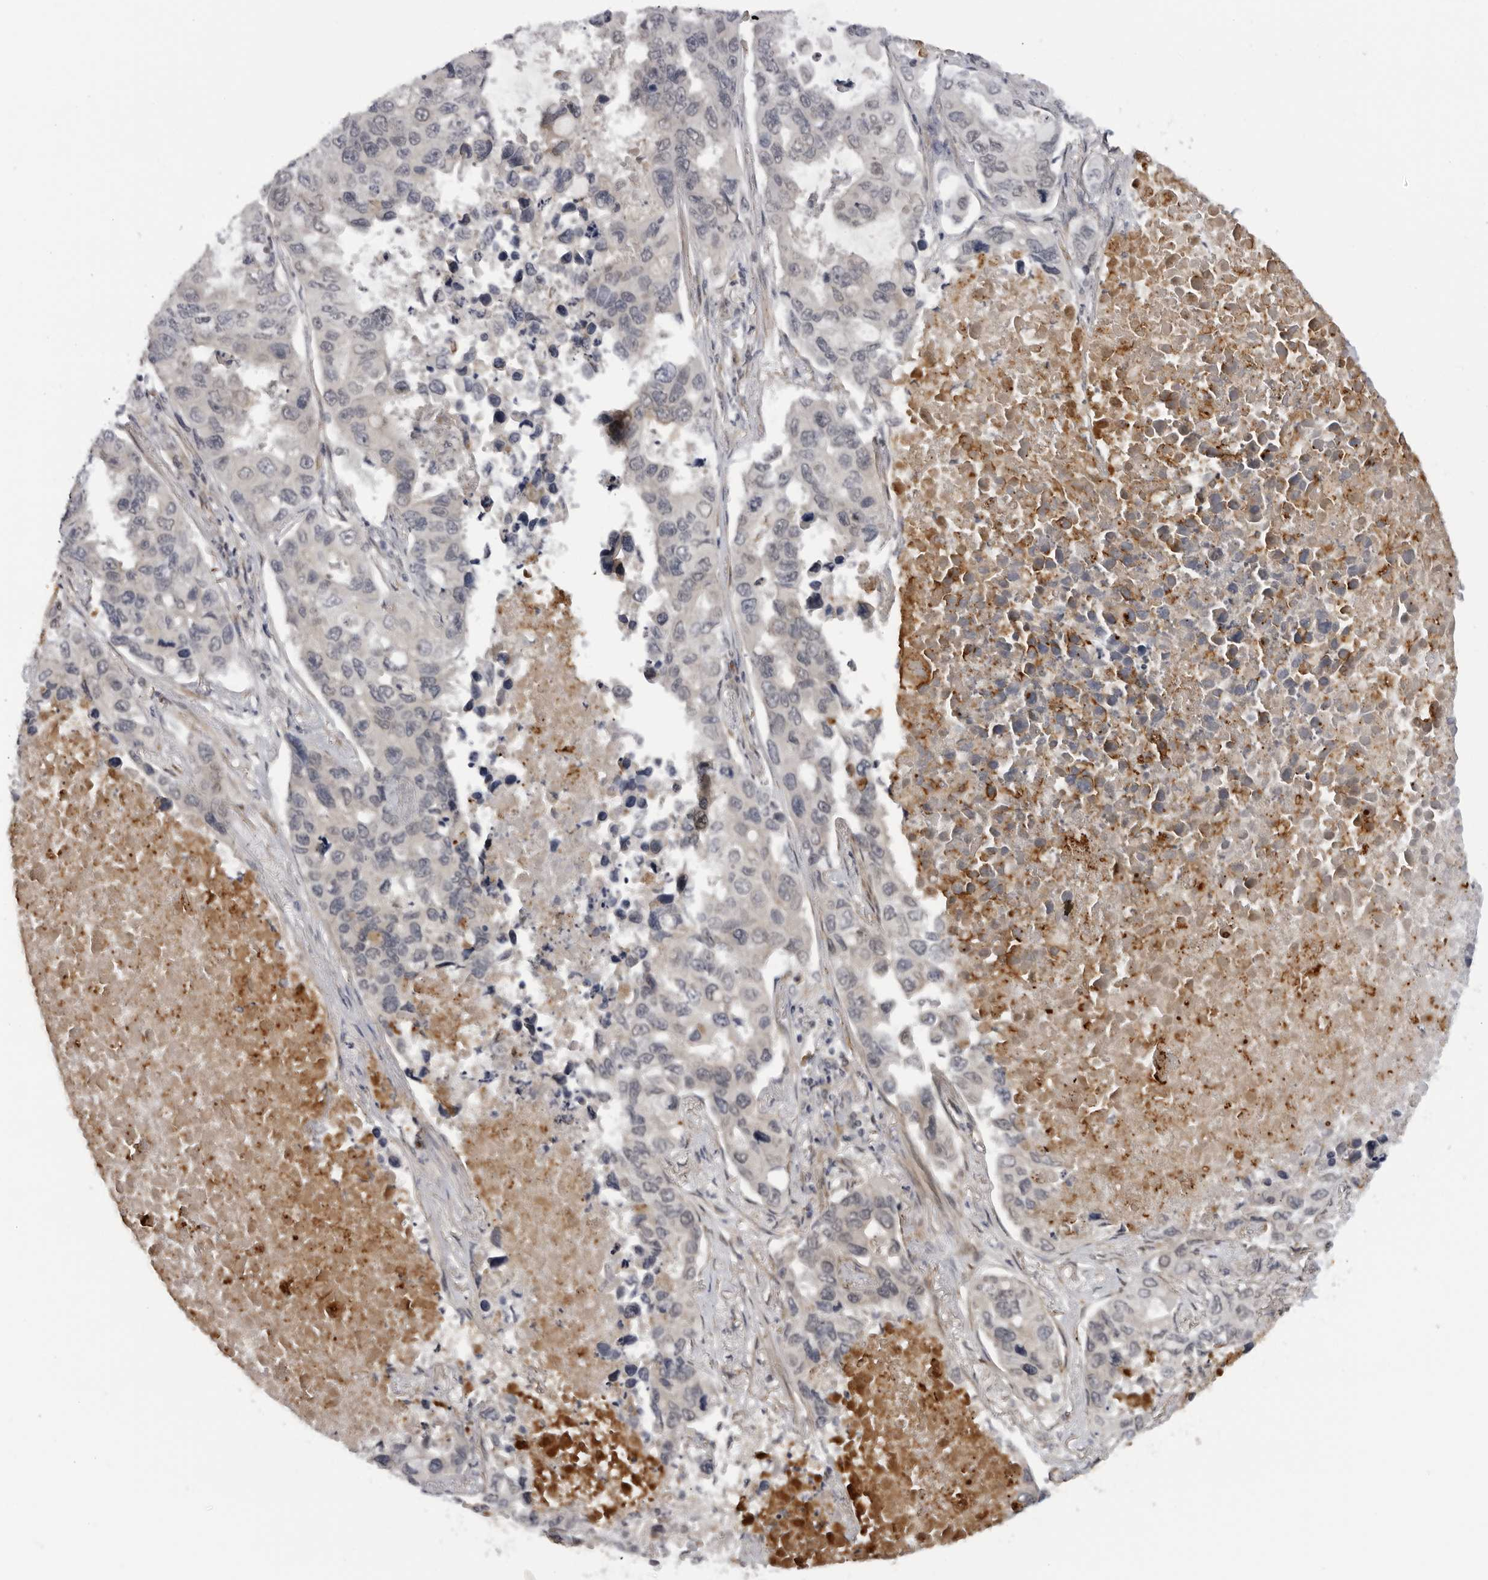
{"staining": {"intensity": "negative", "quantity": "none", "location": "none"}, "tissue": "lung cancer", "cell_type": "Tumor cells", "image_type": "cancer", "snomed": [{"axis": "morphology", "description": "Adenocarcinoma, NOS"}, {"axis": "topography", "description": "Lung"}], "caption": "Human lung adenocarcinoma stained for a protein using immunohistochemistry displays no staining in tumor cells.", "gene": "ALPK2", "patient": {"sex": "male", "age": 64}}